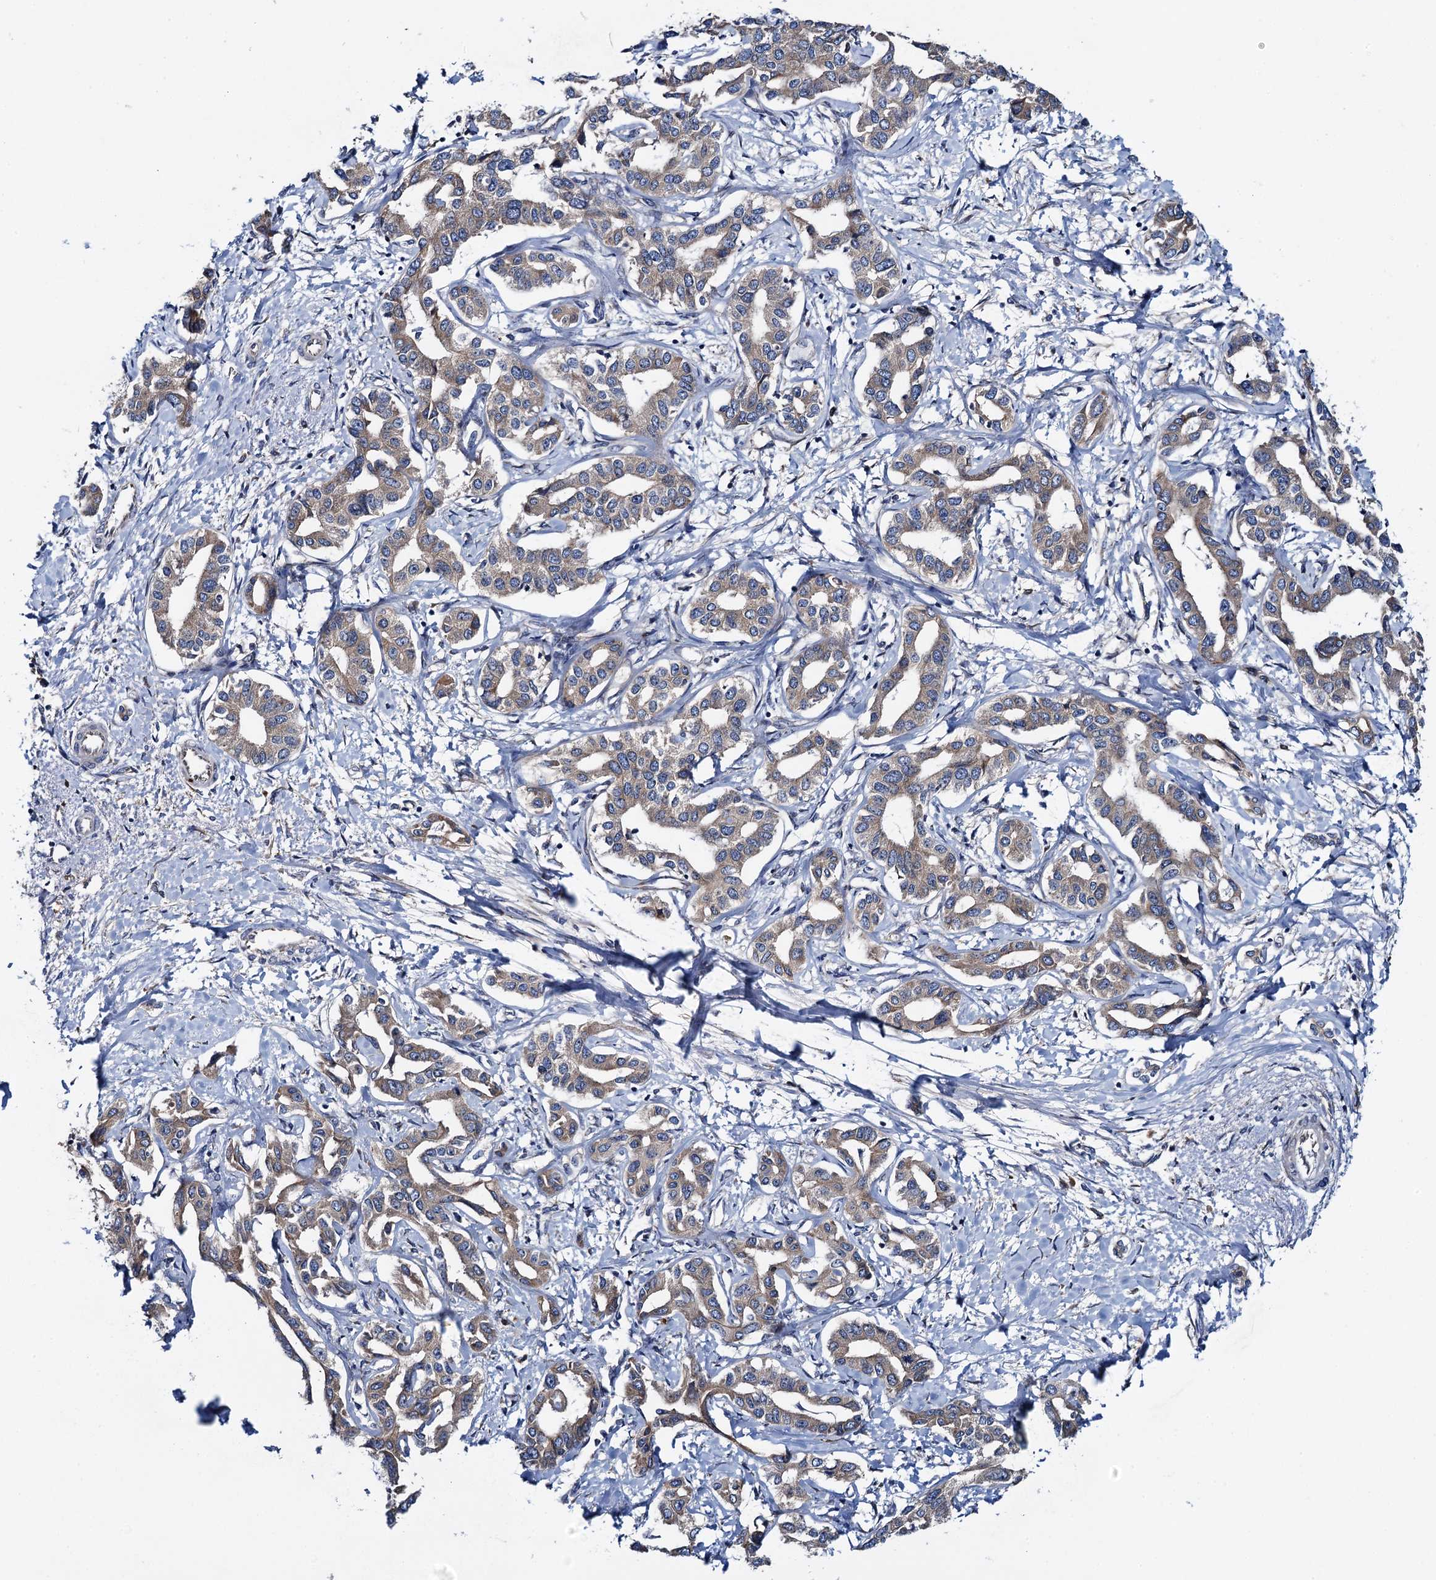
{"staining": {"intensity": "weak", "quantity": ">75%", "location": "cytoplasmic/membranous"}, "tissue": "liver cancer", "cell_type": "Tumor cells", "image_type": "cancer", "snomed": [{"axis": "morphology", "description": "Cholangiocarcinoma"}, {"axis": "topography", "description": "Liver"}], "caption": "Weak cytoplasmic/membranous expression is present in about >75% of tumor cells in cholangiocarcinoma (liver).", "gene": "ADCY9", "patient": {"sex": "male", "age": 59}}